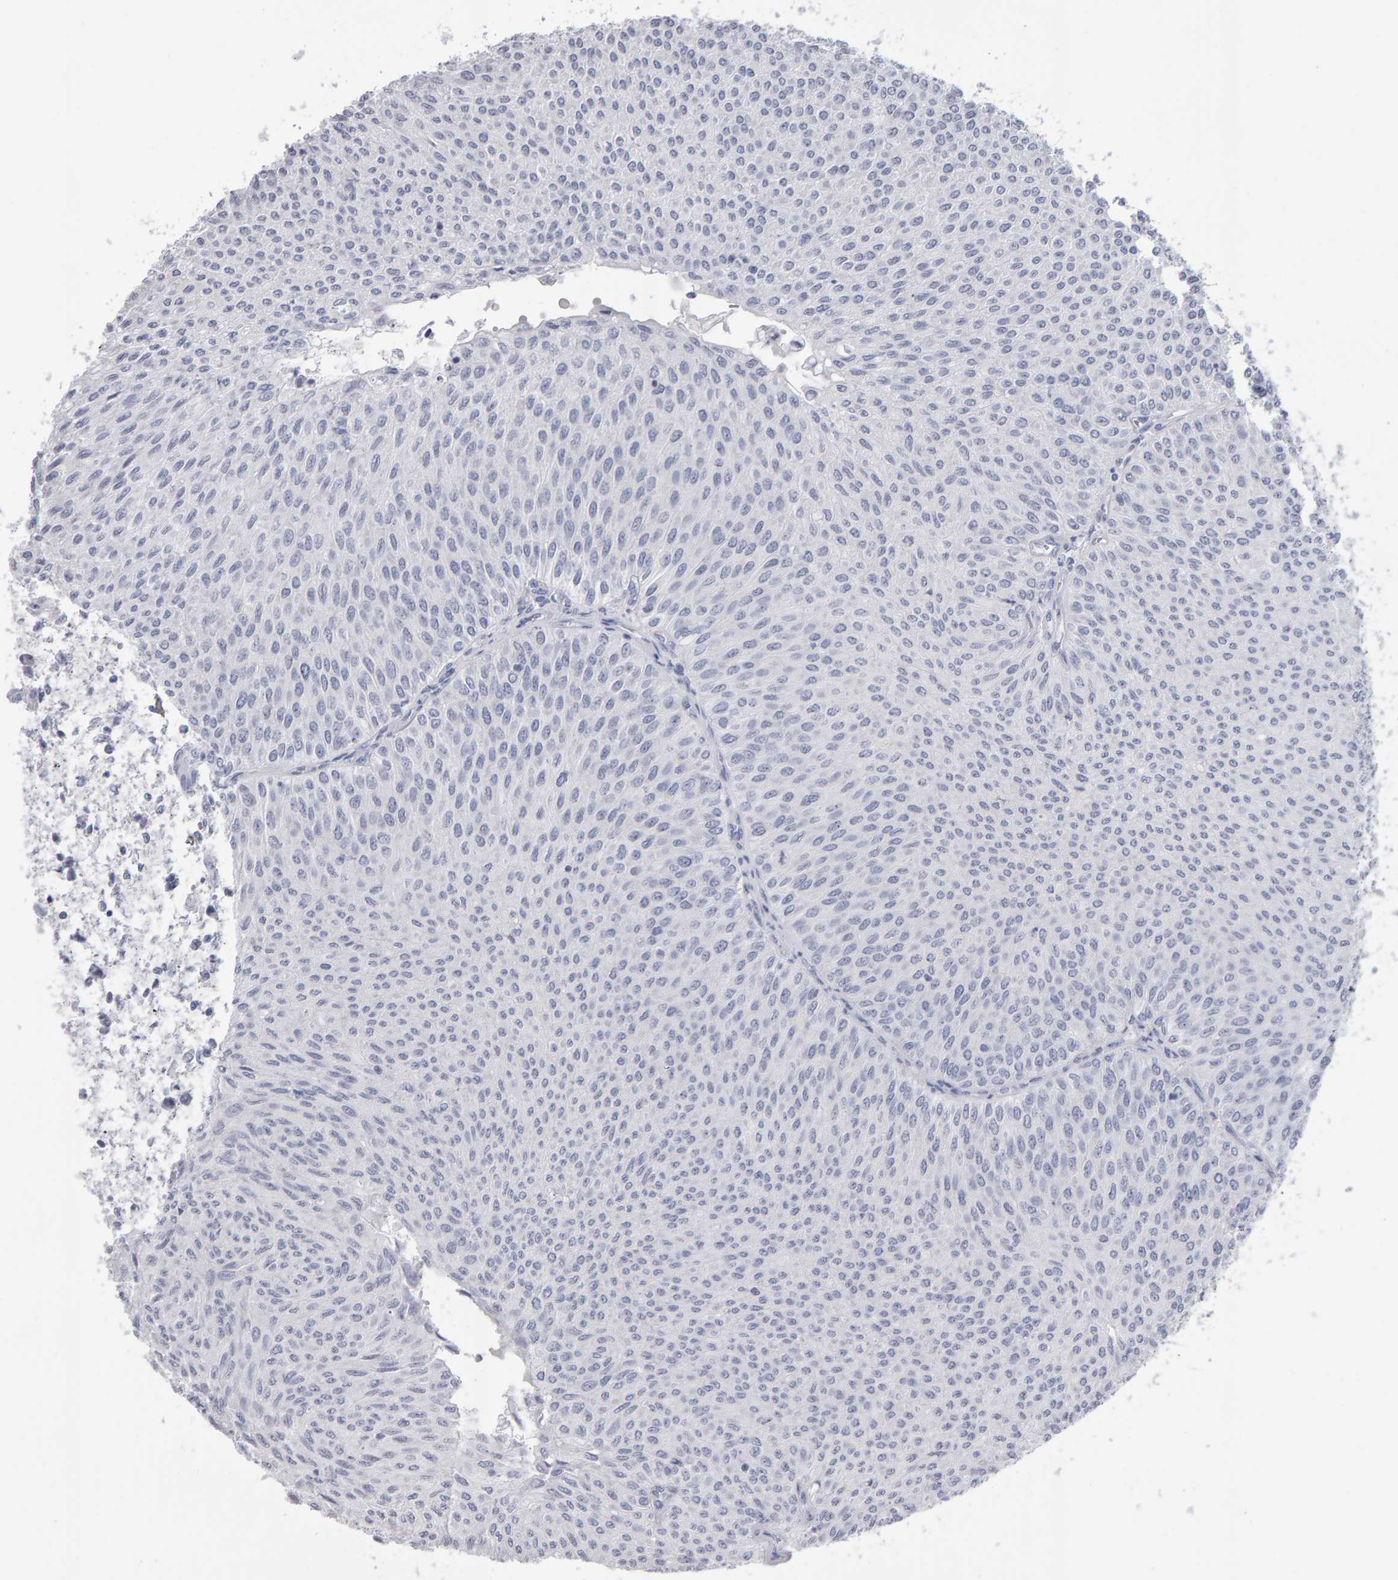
{"staining": {"intensity": "negative", "quantity": "none", "location": "none"}, "tissue": "urothelial cancer", "cell_type": "Tumor cells", "image_type": "cancer", "snomed": [{"axis": "morphology", "description": "Urothelial carcinoma, Low grade"}, {"axis": "topography", "description": "Urinary bladder"}], "caption": "High power microscopy histopathology image of an IHC histopathology image of urothelial cancer, revealing no significant staining in tumor cells.", "gene": "NCDN", "patient": {"sex": "male", "age": 78}}